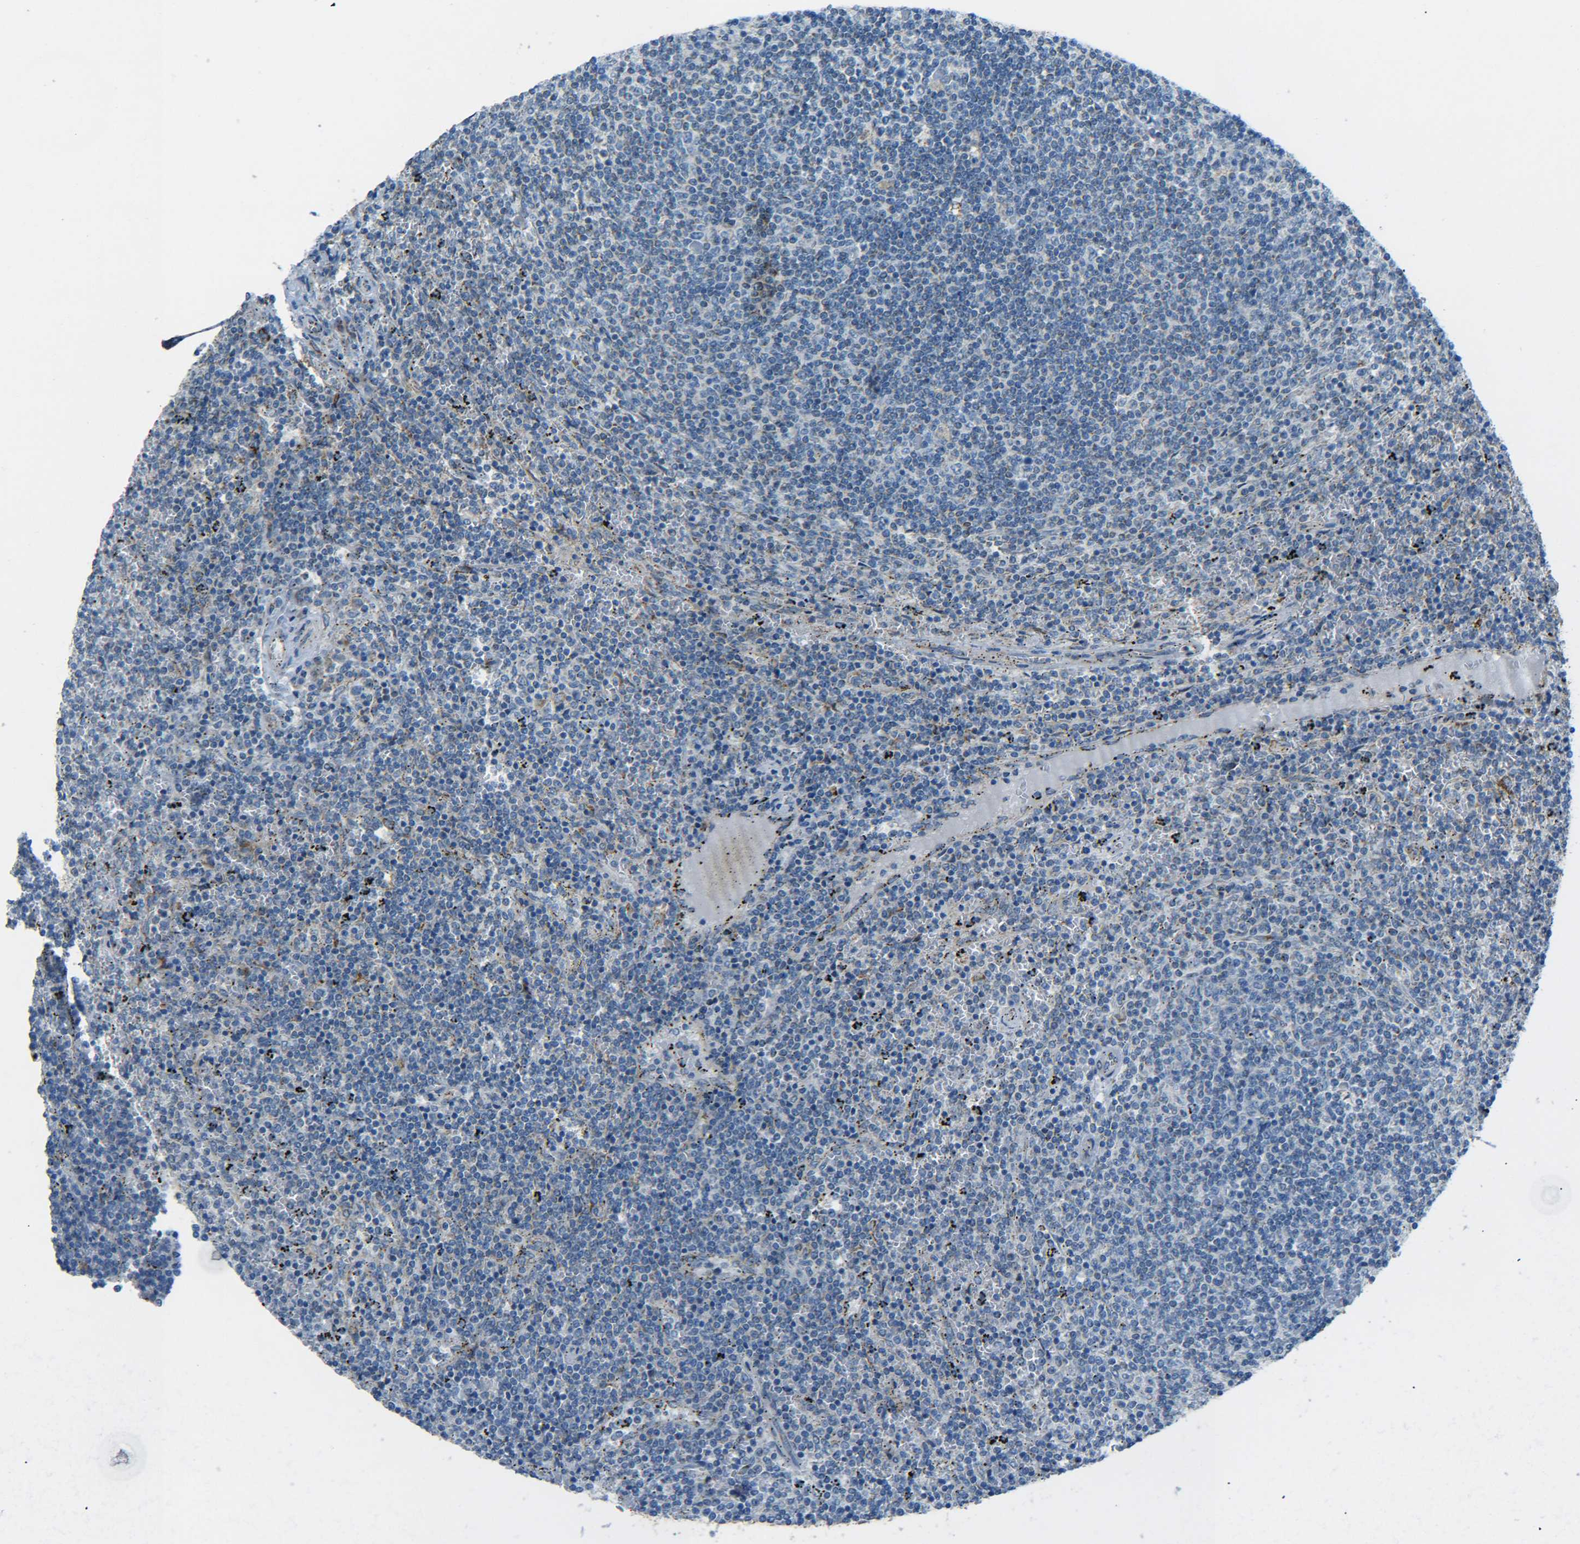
{"staining": {"intensity": "negative", "quantity": "none", "location": "none"}, "tissue": "lymphoma", "cell_type": "Tumor cells", "image_type": "cancer", "snomed": [{"axis": "morphology", "description": "Malignant lymphoma, non-Hodgkin's type, Low grade"}, {"axis": "topography", "description": "Spleen"}], "caption": "Tumor cells are negative for brown protein staining in lymphoma.", "gene": "CYB5R1", "patient": {"sex": "female", "age": 50}}